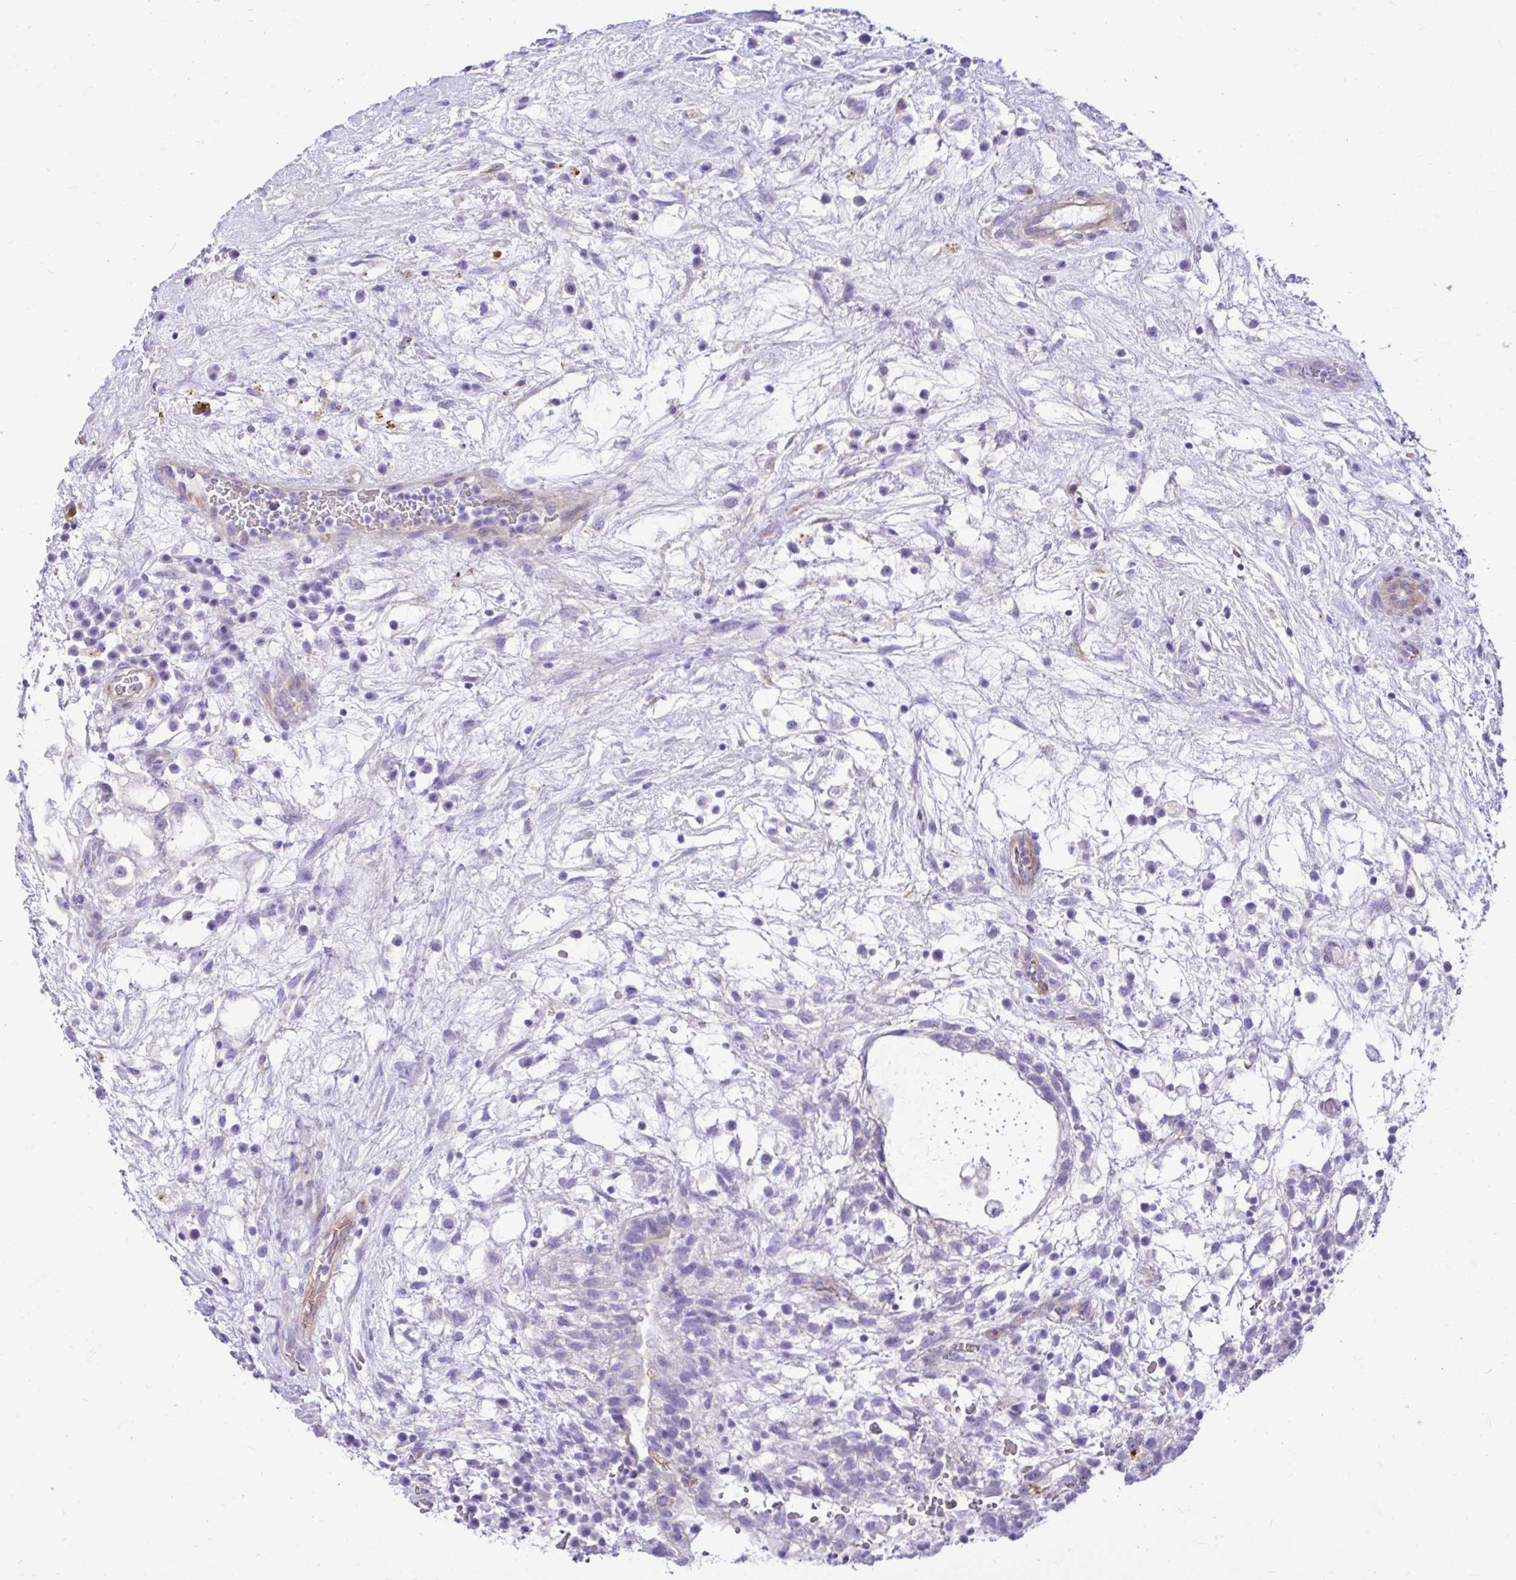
{"staining": {"intensity": "negative", "quantity": "none", "location": "none"}, "tissue": "testis cancer", "cell_type": "Tumor cells", "image_type": "cancer", "snomed": [{"axis": "morphology", "description": "Normal tissue, NOS"}, {"axis": "morphology", "description": "Carcinoma, Embryonal, NOS"}, {"axis": "topography", "description": "Testis"}], "caption": "Testis embryonal carcinoma stained for a protein using IHC reveals no staining tumor cells.", "gene": "ABCG2", "patient": {"sex": "male", "age": 32}}